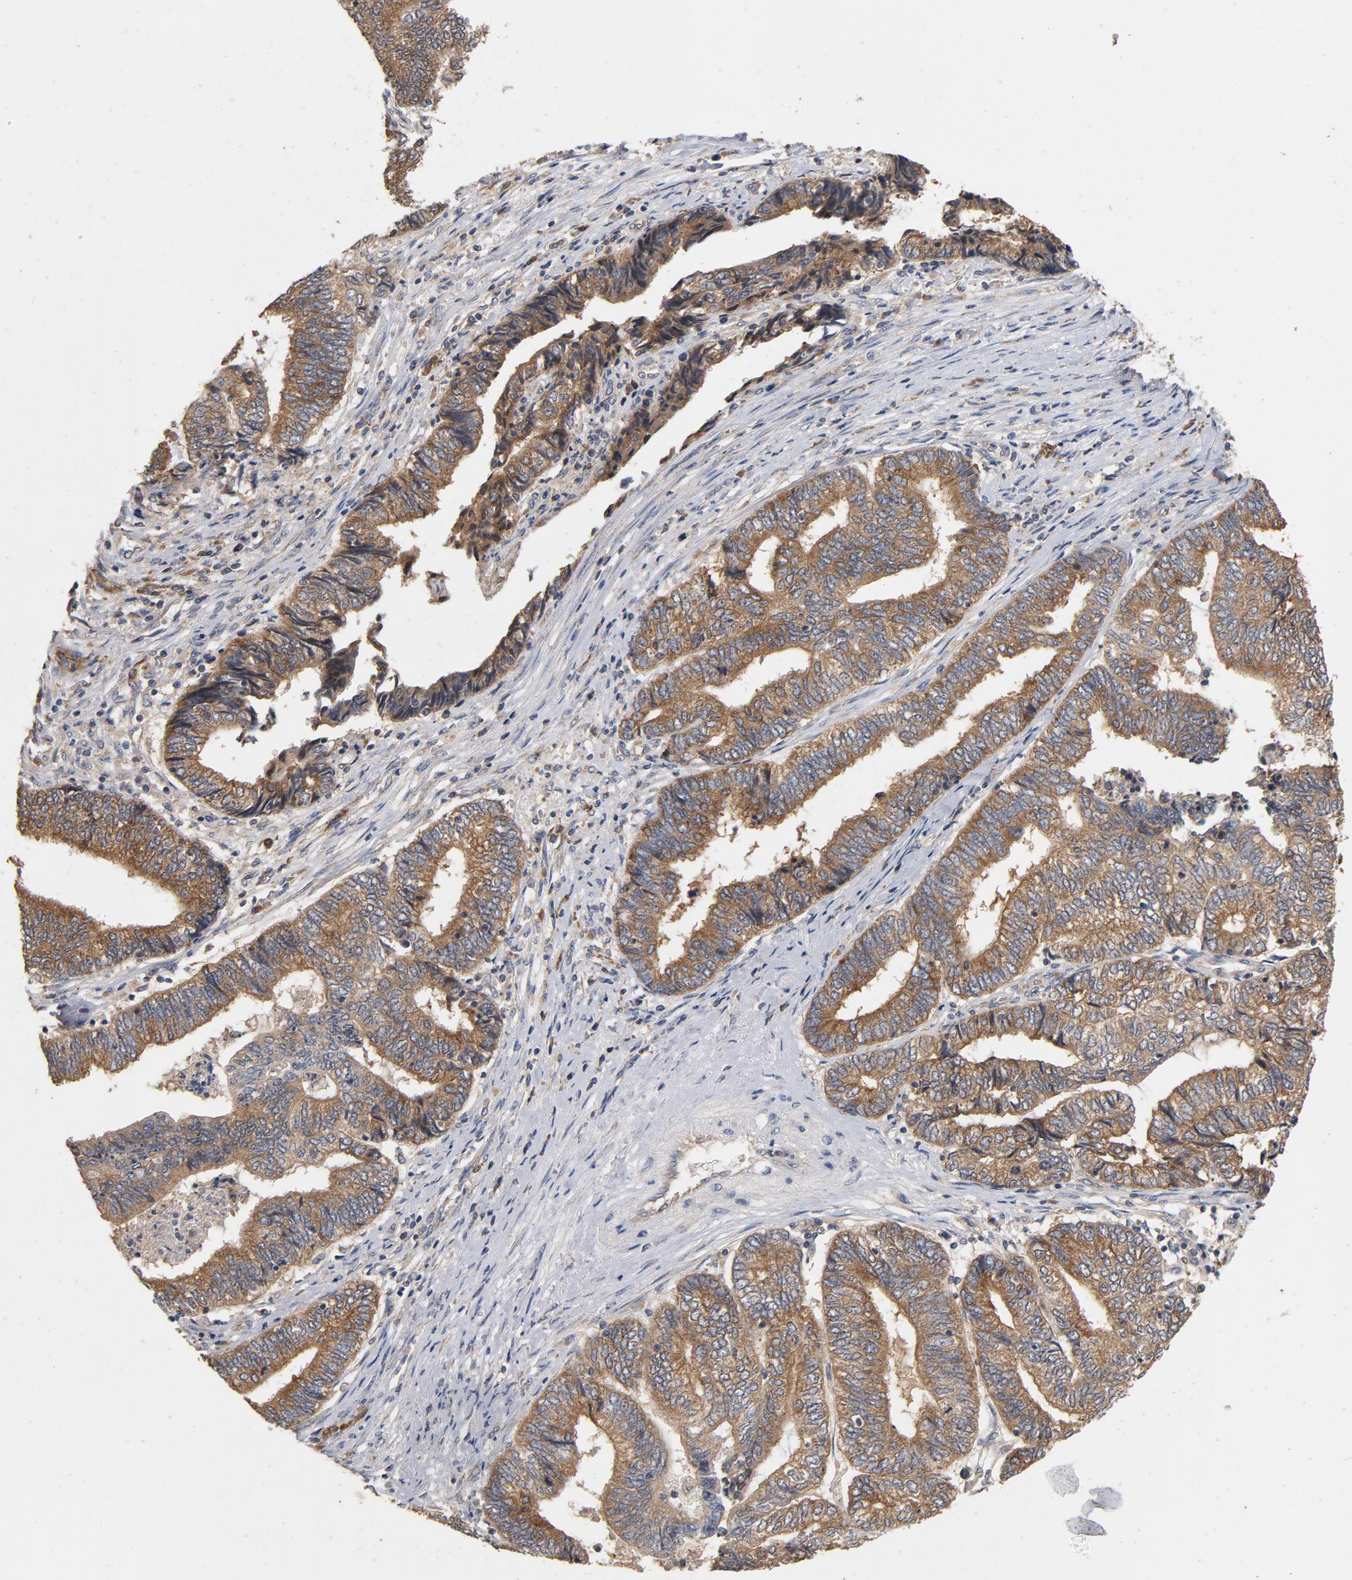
{"staining": {"intensity": "moderate", "quantity": ">75%", "location": "cytoplasmic/membranous"}, "tissue": "endometrial cancer", "cell_type": "Tumor cells", "image_type": "cancer", "snomed": [{"axis": "morphology", "description": "Adenocarcinoma, NOS"}, {"axis": "topography", "description": "Uterus"}, {"axis": "topography", "description": "Endometrium"}], "caption": "Endometrial cancer tissue displays moderate cytoplasmic/membranous expression in about >75% of tumor cells, visualized by immunohistochemistry. (brown staining indicates protein expression, while blue staining denotes nuclei).", "gene": "DDX6", "patient": {"sex": "female", "age": 70}}